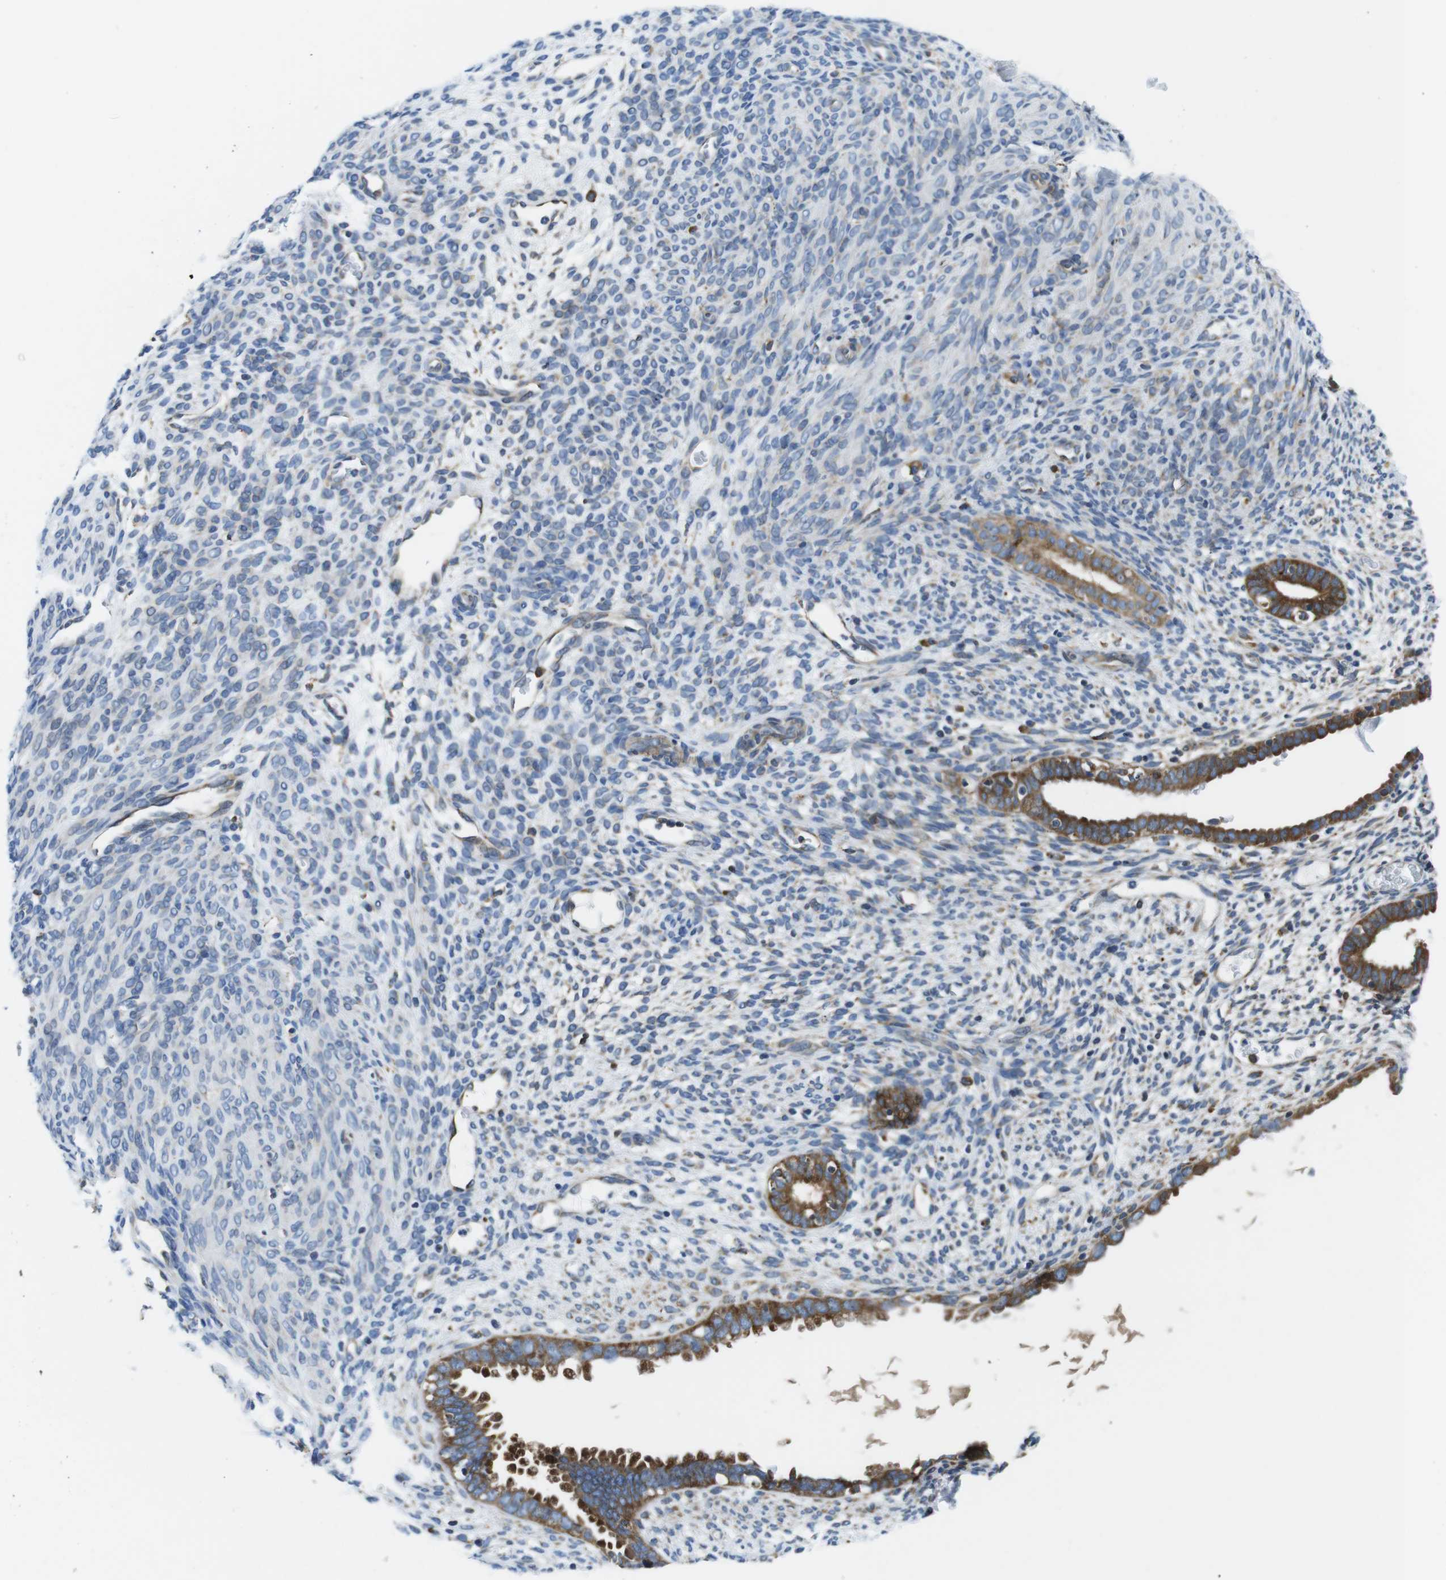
{"staining": {"intensity": "weak", "quantity": "25%-75%", "location": "cytoplasmic/membranous"}, "tissue": "endometrium", "cell_type": "Cells in endometrial stroma", "image_type": "normal", "snomed": [{"axis": "morphology", "description": "Normal tissue, NOS"}, {"axis": "morphology", "description": "Atrophy, NOS"}, {"axis": "topography", "description": "Uterus"}, {"axis": "topography", "description": "Endometrium"}], "caption": "A low amount of weak cytoplasmic/membranous expression is appreciated in approximately 25%-75% of cells in endometrial stroma in normal endometrium. (DAB (3,3'-diaminobenzidine) IHC, brown staining for protein, blue staining for nuclei).", "gene": "UGGT1", "patient": {"sex": "female", "age": 68}}